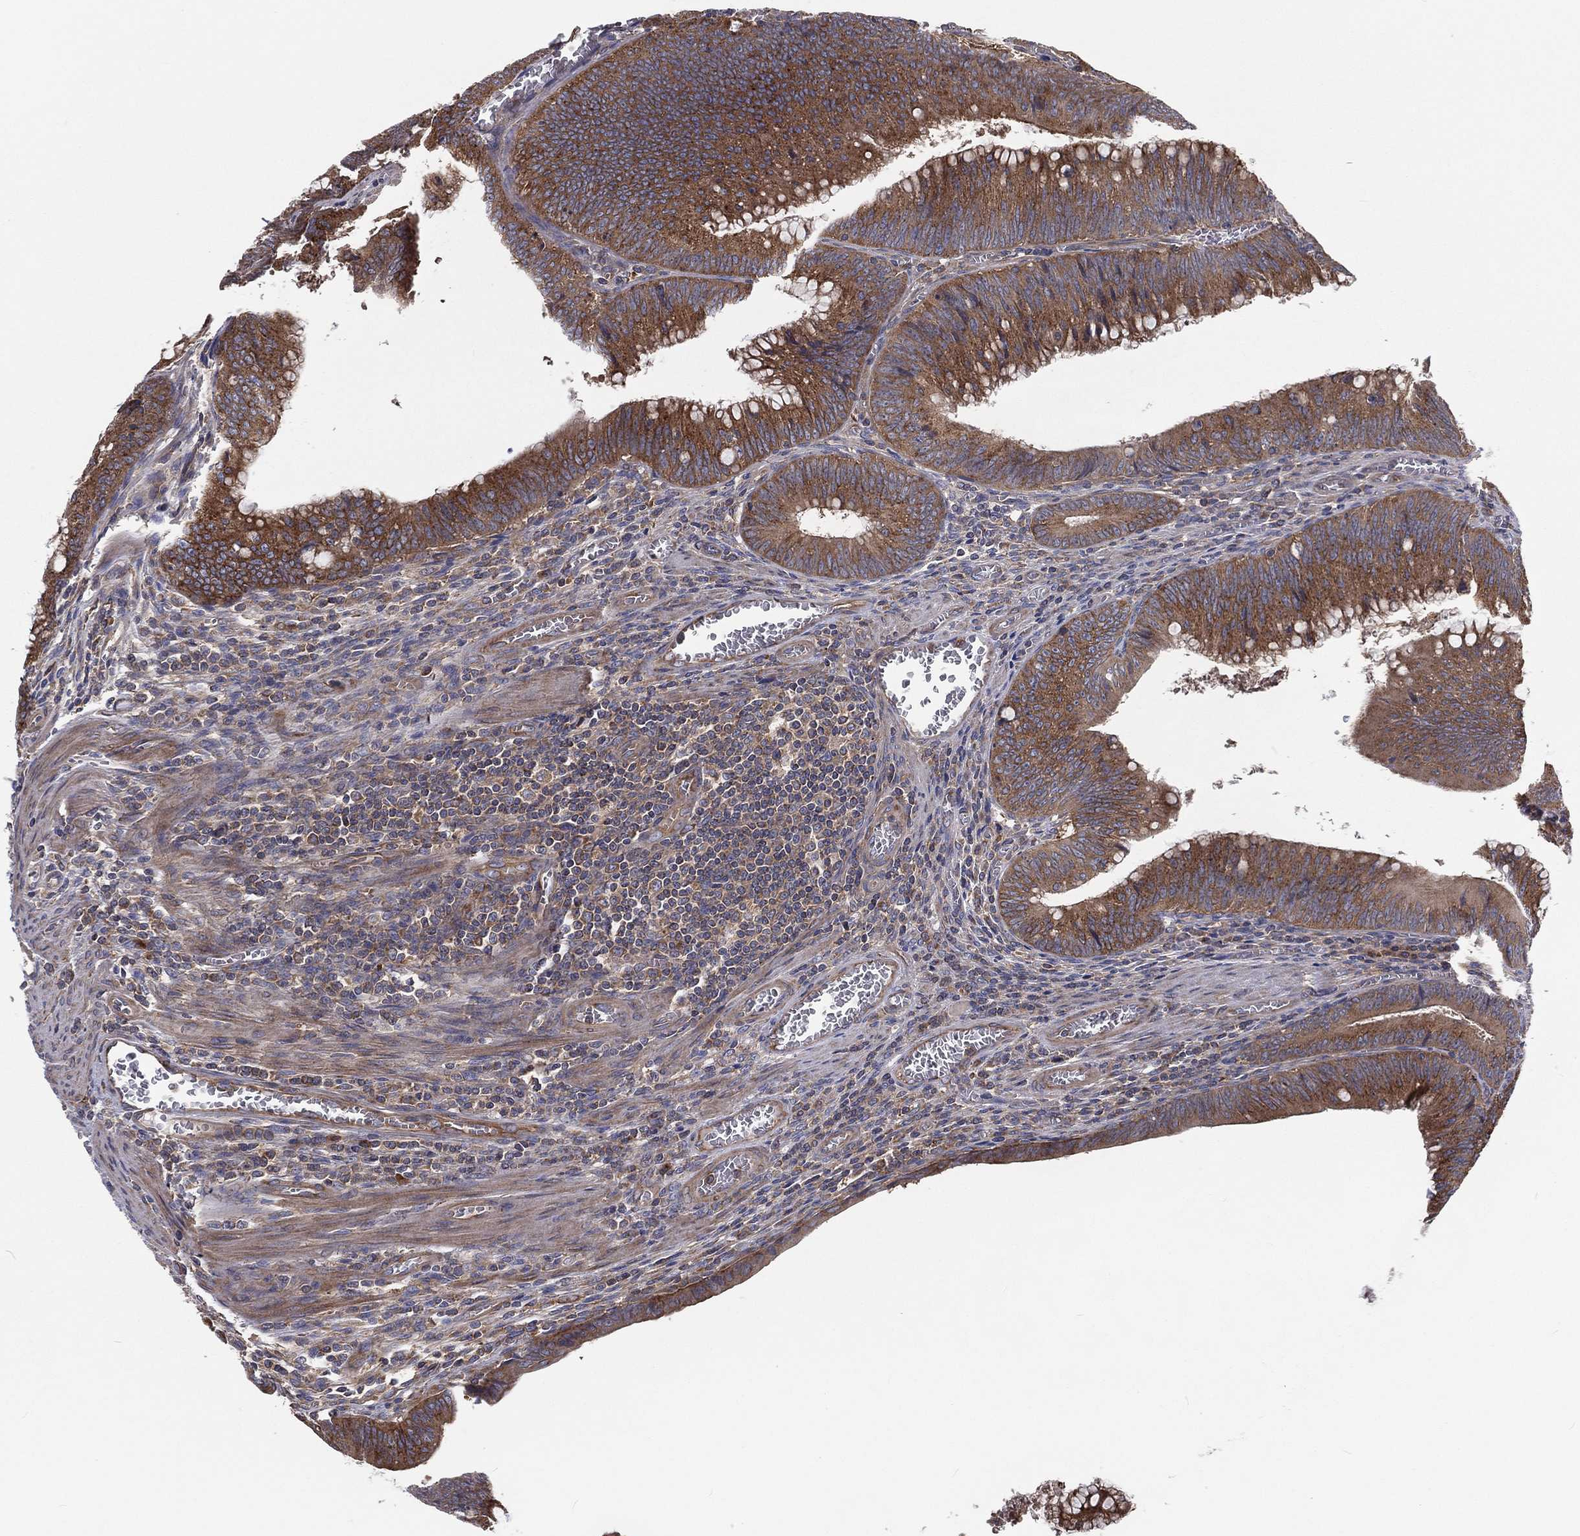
{"staining": {"intensity": "moderate", "quantity": ">75%", "location": "cytoplasmic/membranous"}, "tissue": "colorectal cancer", "cell_type": "Tumor cells", "image_type": "cancer", "snomed": [{"axis": "morphology", "description": "Adenocarcinoma, NOS"}, {"axis": "topography", "description": "Rectum"}], "caption": "Protein expression analysis of human adenocarcinoma (colorectal) reveals moderate cytoplasmic/membranous positivity in approximately >75% of tumor cells.", "gene": "EIF2B5", "patient": {"sex": "female", "age": 72}}